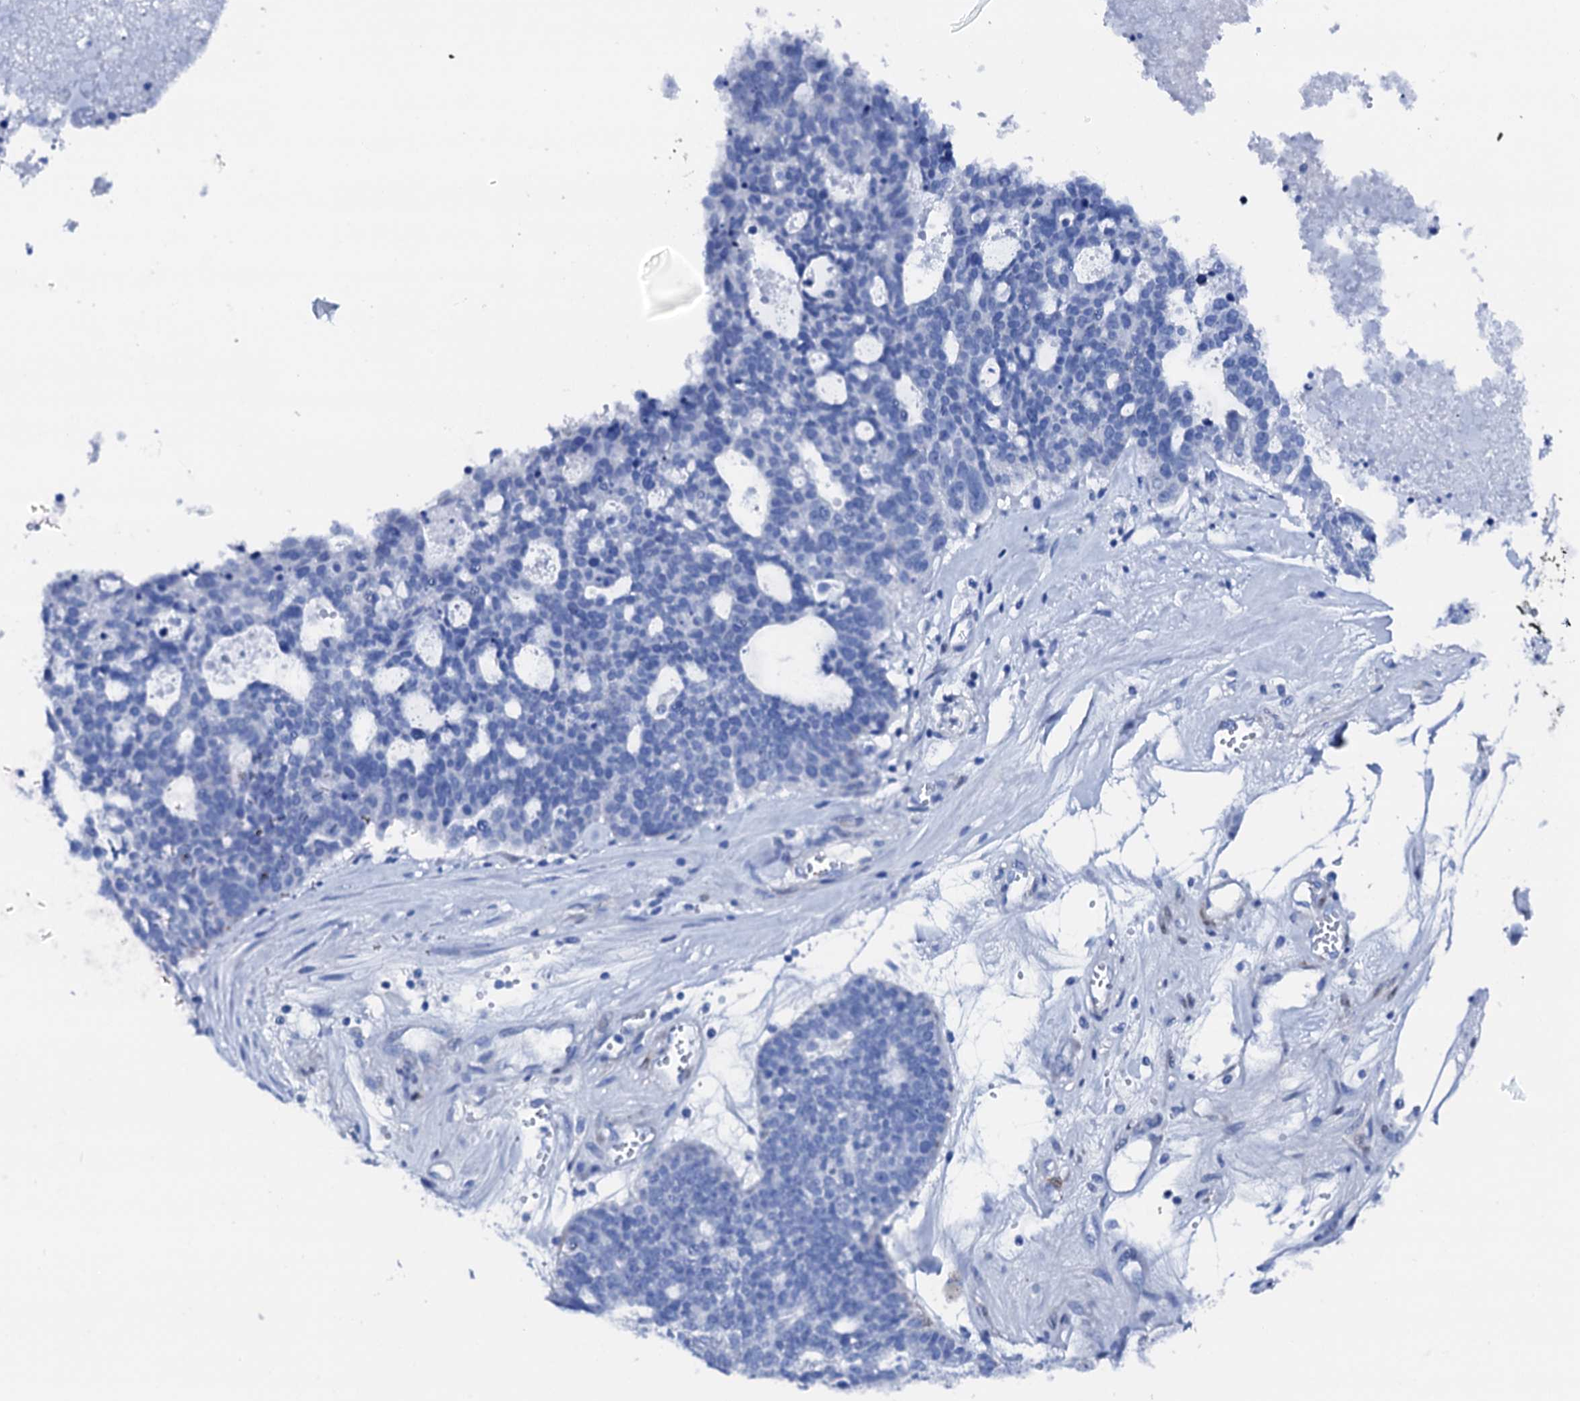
{"staining": {"intensity": "negative", "quantity": "none", "location": "none"}, "tissue": "ovarian cancer", "cell_type": "Tumor cells", "image_type": "cancer", "snomed": [{"axis": "morphology", "description": "Cystadenocarcinoma, serous, NOS"}, {"axis": "topography", "description": "Ovary"}], "caption": "This micrograph is of ovarian cancer stained with immunohistochemistry to label a protein in brown with the nuclei are counter-stained blue. There is no positivity in tumor cells.", "gene": "NRIP2", "patient": {"sex": "female", "age": 59}}